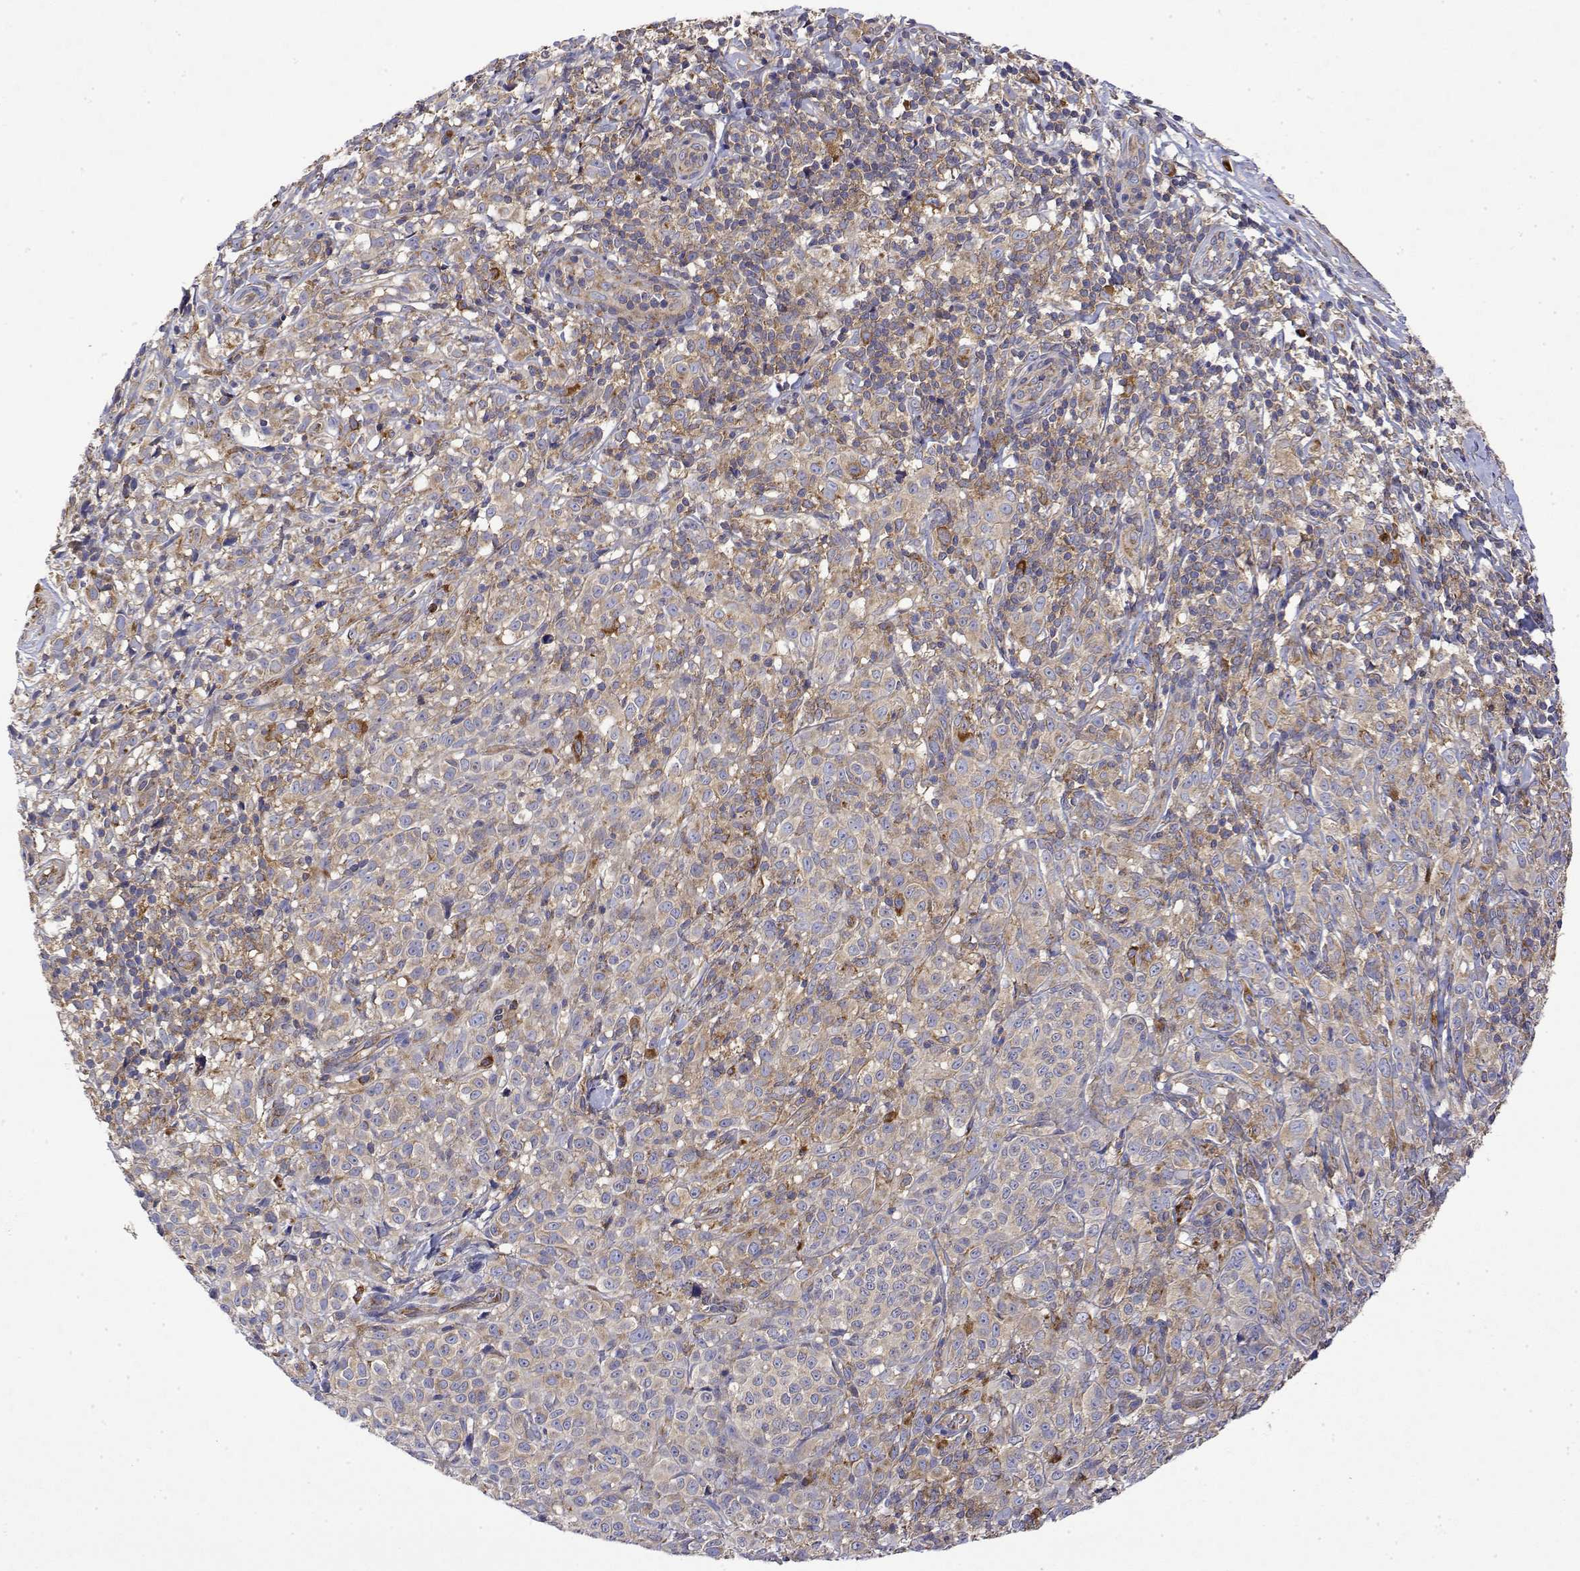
{"staining": {"intensity": "weak", "quantity": "<25%", "location": "cytoplasmic/membranous"}, "tissue": "melanoma", "cell_type": "Tumor cells", "image_type": "cancer", "snomed": [{"axis": "morphology", "description": "Malignant melanoma, NOS"}, {"axis": "topography", "description": "Skin"}], "caption": "Immunohistochemistry (IHC) histopathology image of neoplastic tissue: melanoma stained with DAB exhibits no significant protein staining in tumor cells.", "gene": "EEF1G", "patient": {"sex": "male", "age": 85}}